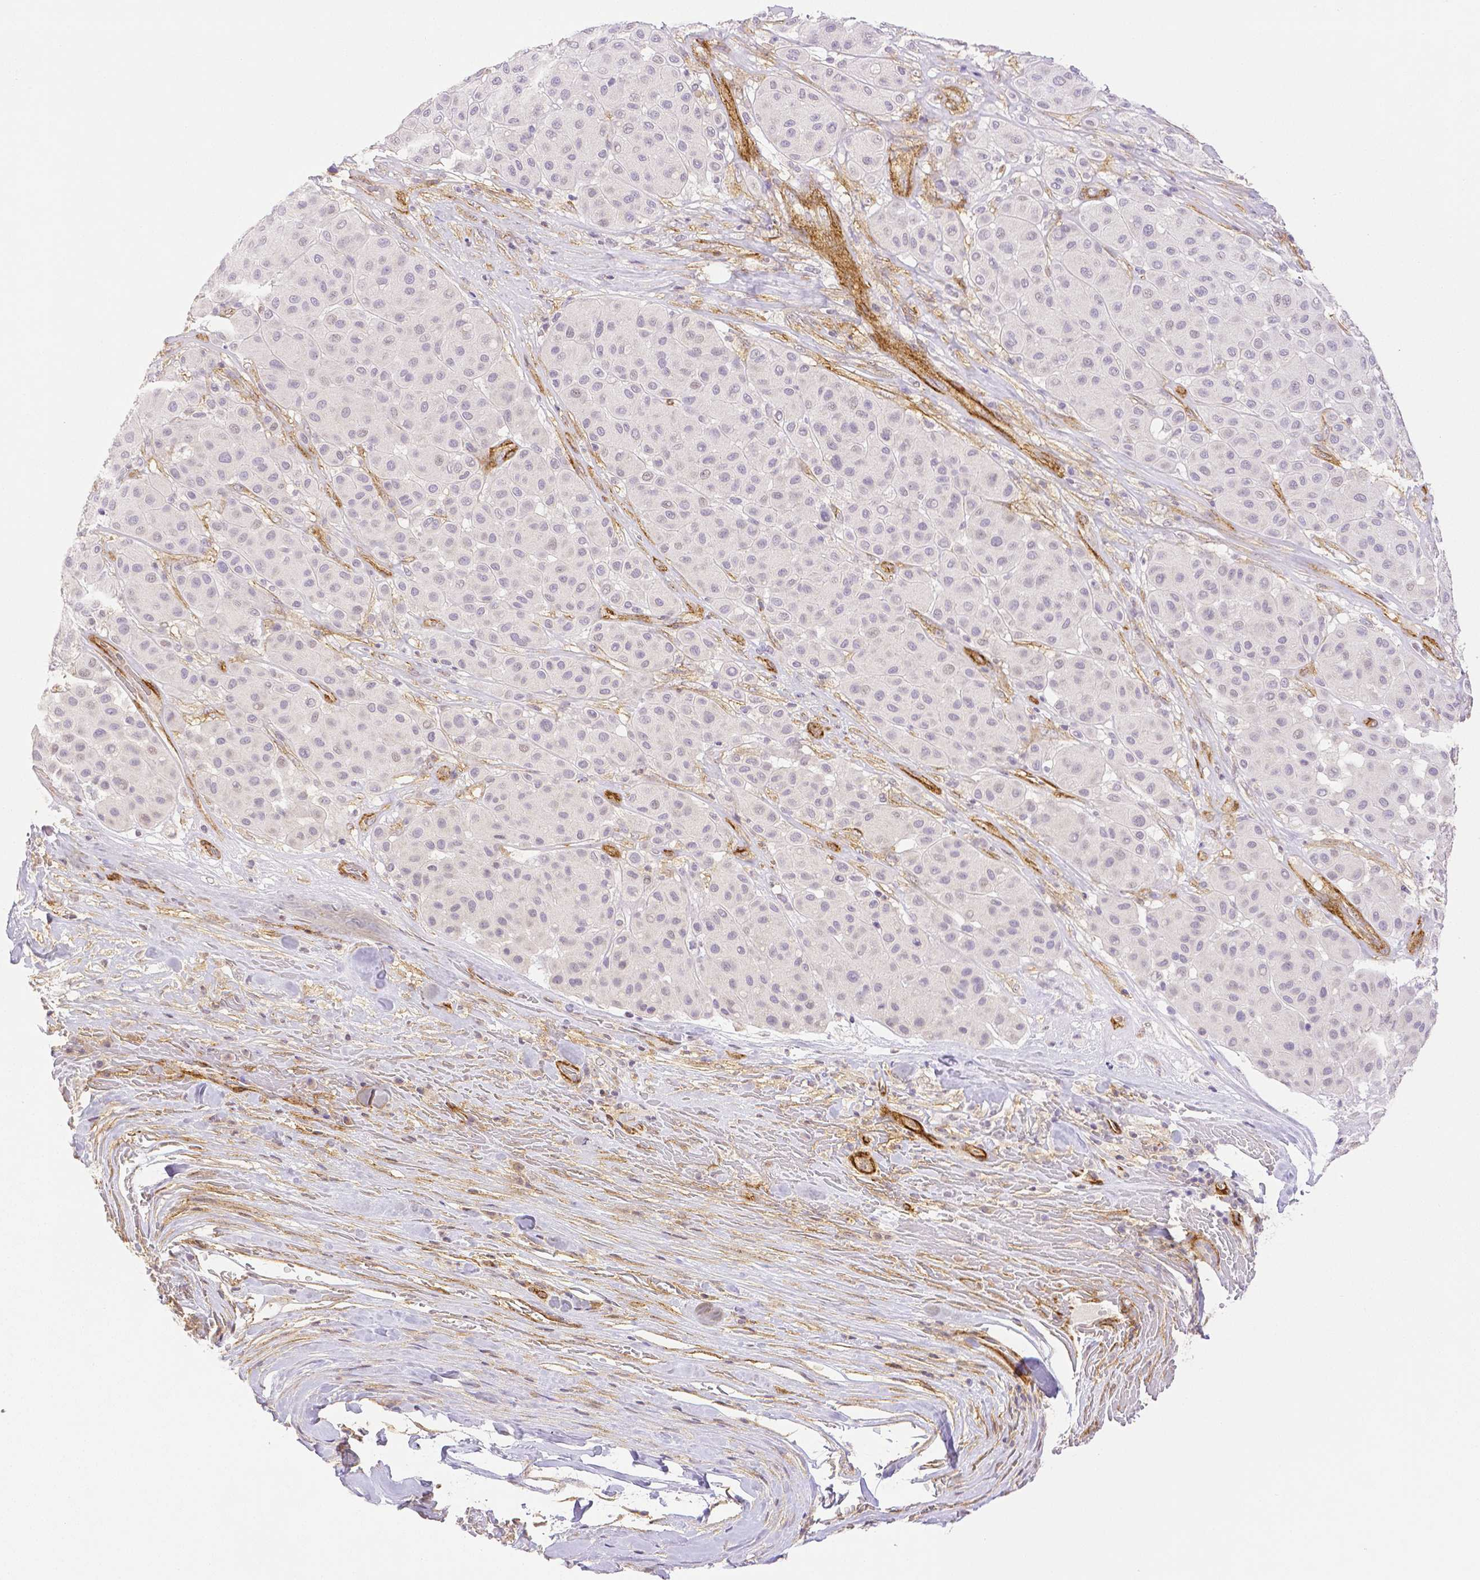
{"staining": {"intensity": "negative", "quantity": "none", "location": "none"}, "tissue": "melanoma", "cell_type": "Tumor cells", "image_type": "cancer", "snomed": [{"axis": "morphology", "description": "Malignant melanoma, Metastatic site"}, {"axis": "topography", "description": "Smooth muscle"}], "caption": "Malignant melanoma (metastatic site) was stained to show a protein in brown. There is no significant expression in tumor cells.", "gene": "THY1", "patient": {"sex": "male", "age": 41}}